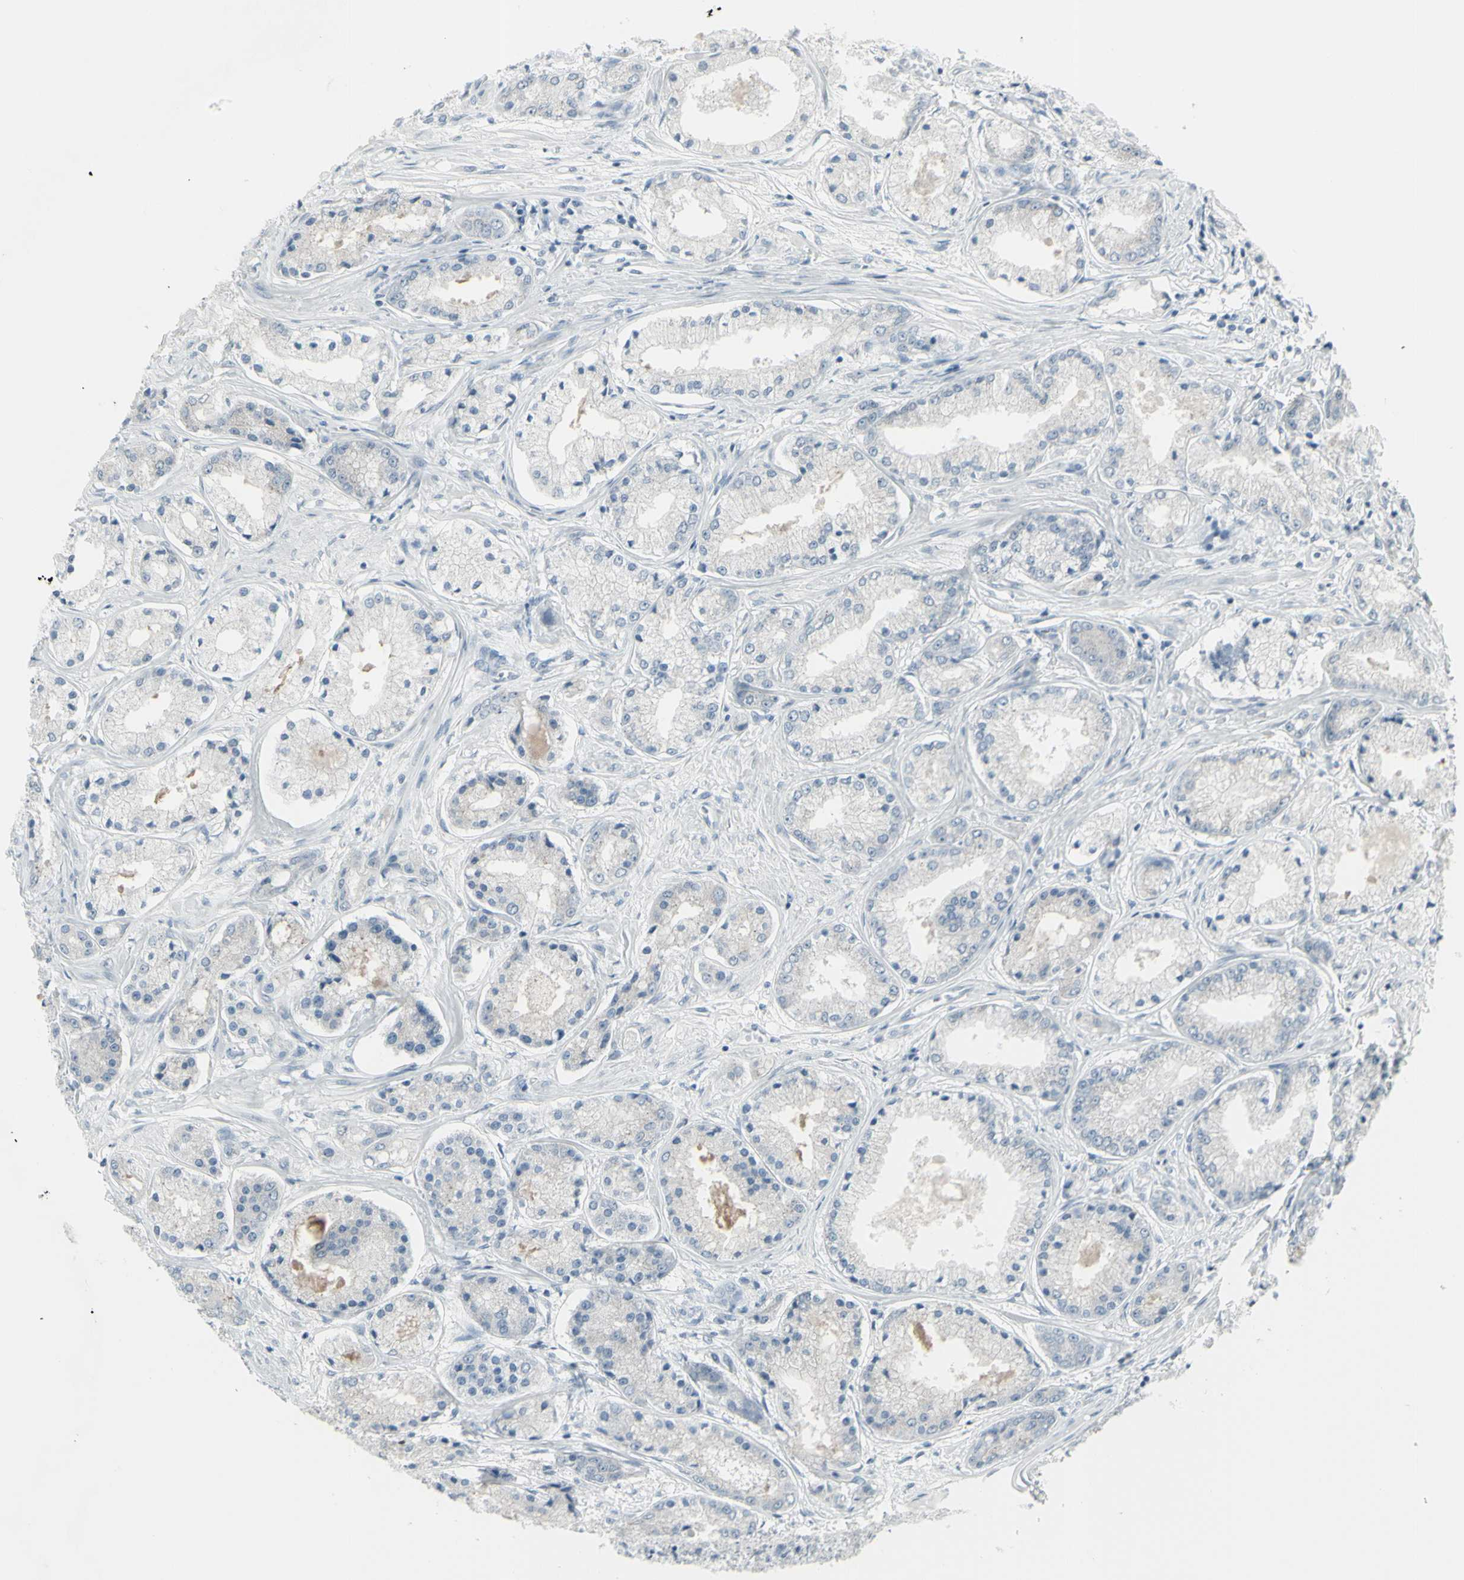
{"staining": {"intensity": "negative", "quantity": "none", "location": "none"}, "tissue": "prostate cancer", "cell_type": "Tumor cells", "image_type": "cancer", "snomed": [{"axis": "morphology", "description": "Adenocarcinoma, High grade"}, {"axis": "topography", "description": "Prostate"}], "caption": "IHC of human prostate cancer demonstrates no staining in tumor cells.", "gene": "RAB3A", "patient": {"sex": "male", "age": 59}}